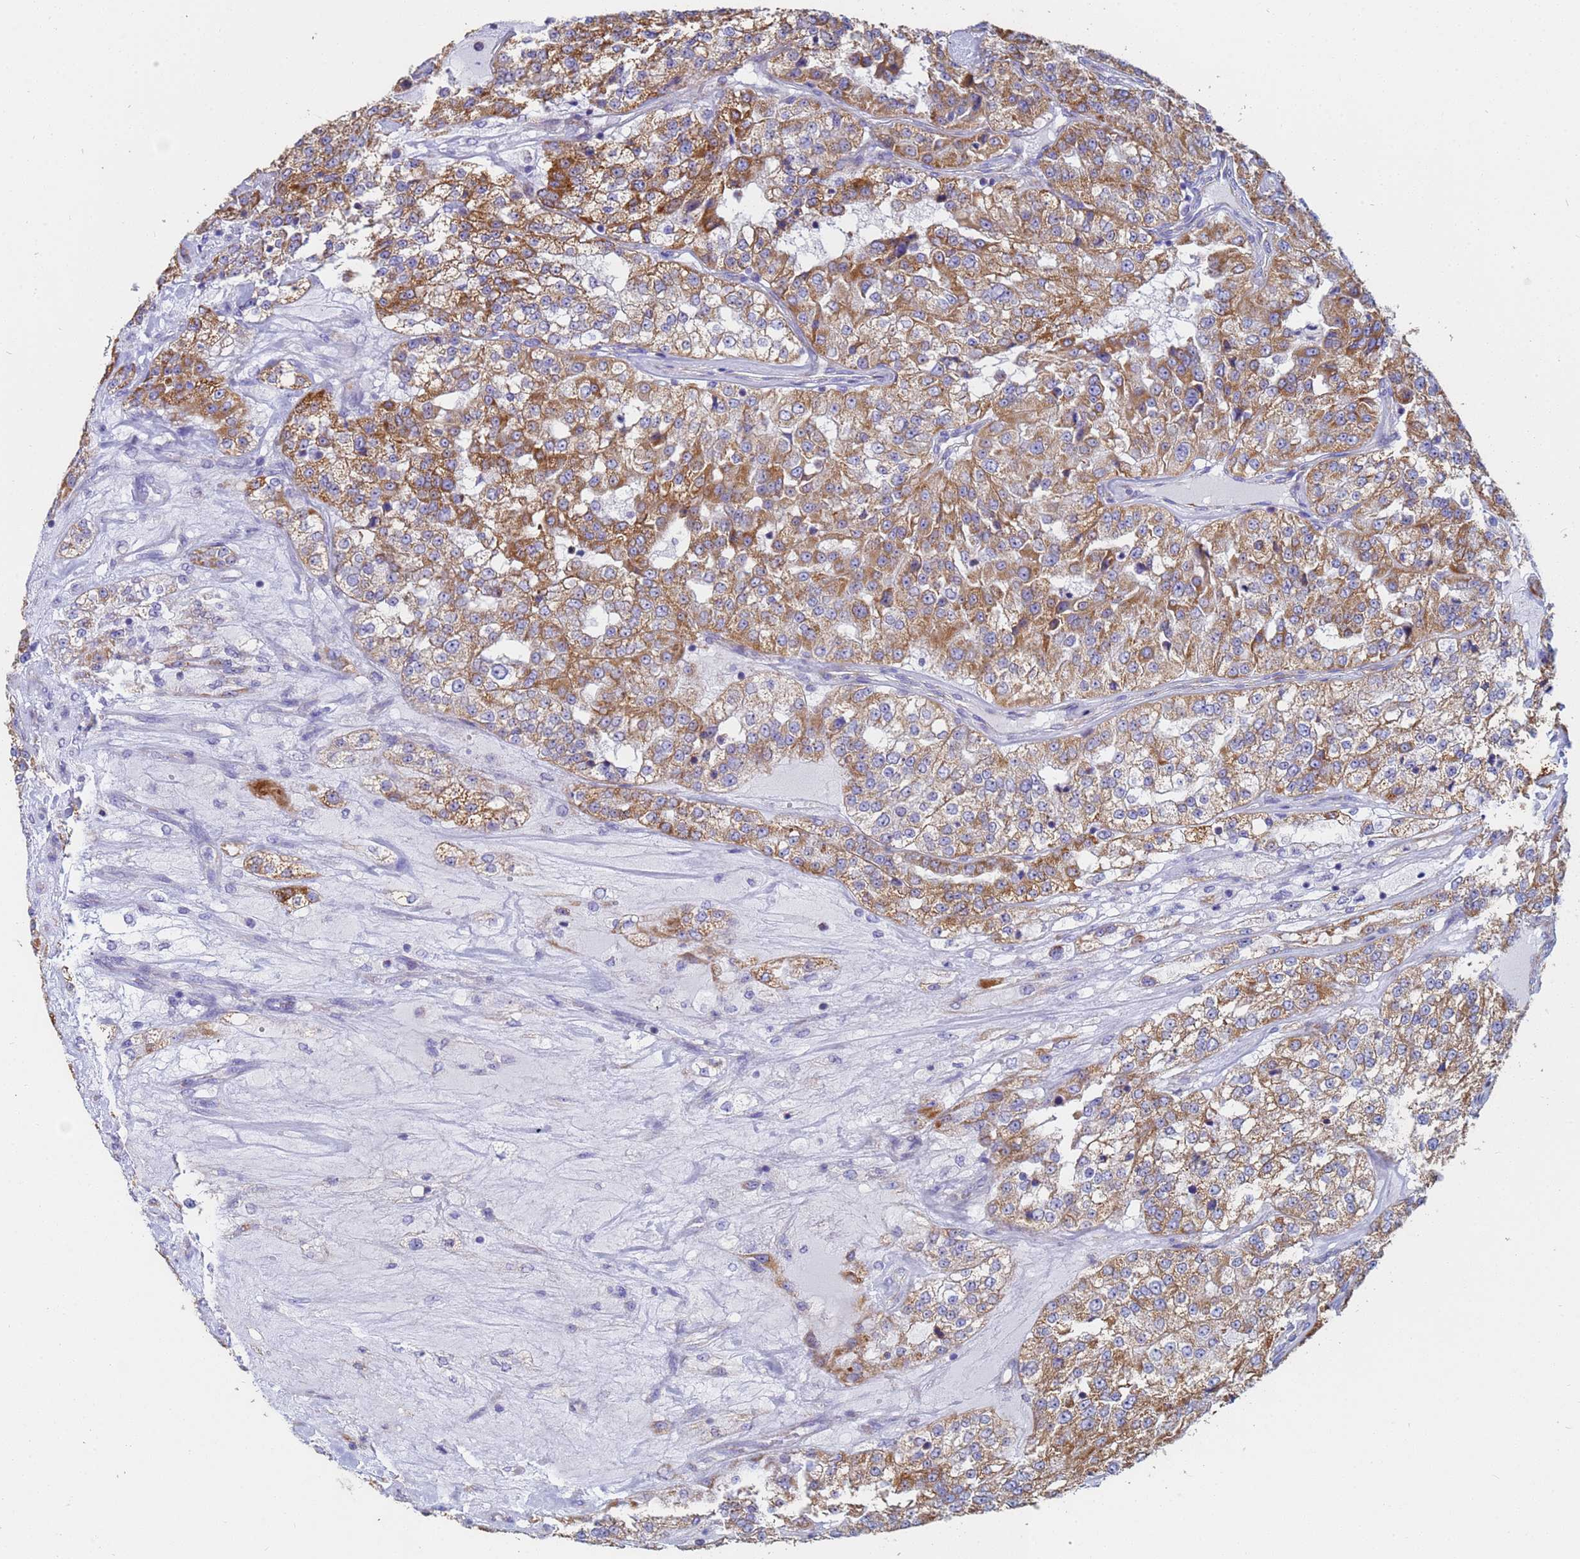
{"staining": {"intensity": "moderate", "quantity": ">75%", "location": "cytoplasmic/membranous"}, "tissue": "renal cancer", "cell_type": "Tumor cells", "image_type": "cancer", "snomed": [{"axis": "morphology", "description": "Adenocarcinoma, NOS"}, {"axis": "topography", "description": "Kidney"}], "caption": "Immunohistochemical staining of human renal cancer (adenocarcinoma) demonstrates medium levels of moderate cytoplasmic/membranous protein expression in about >75% of tumor cells.", "gene": "UQCRH", "patient": {"sex": "female", "age": 63}}